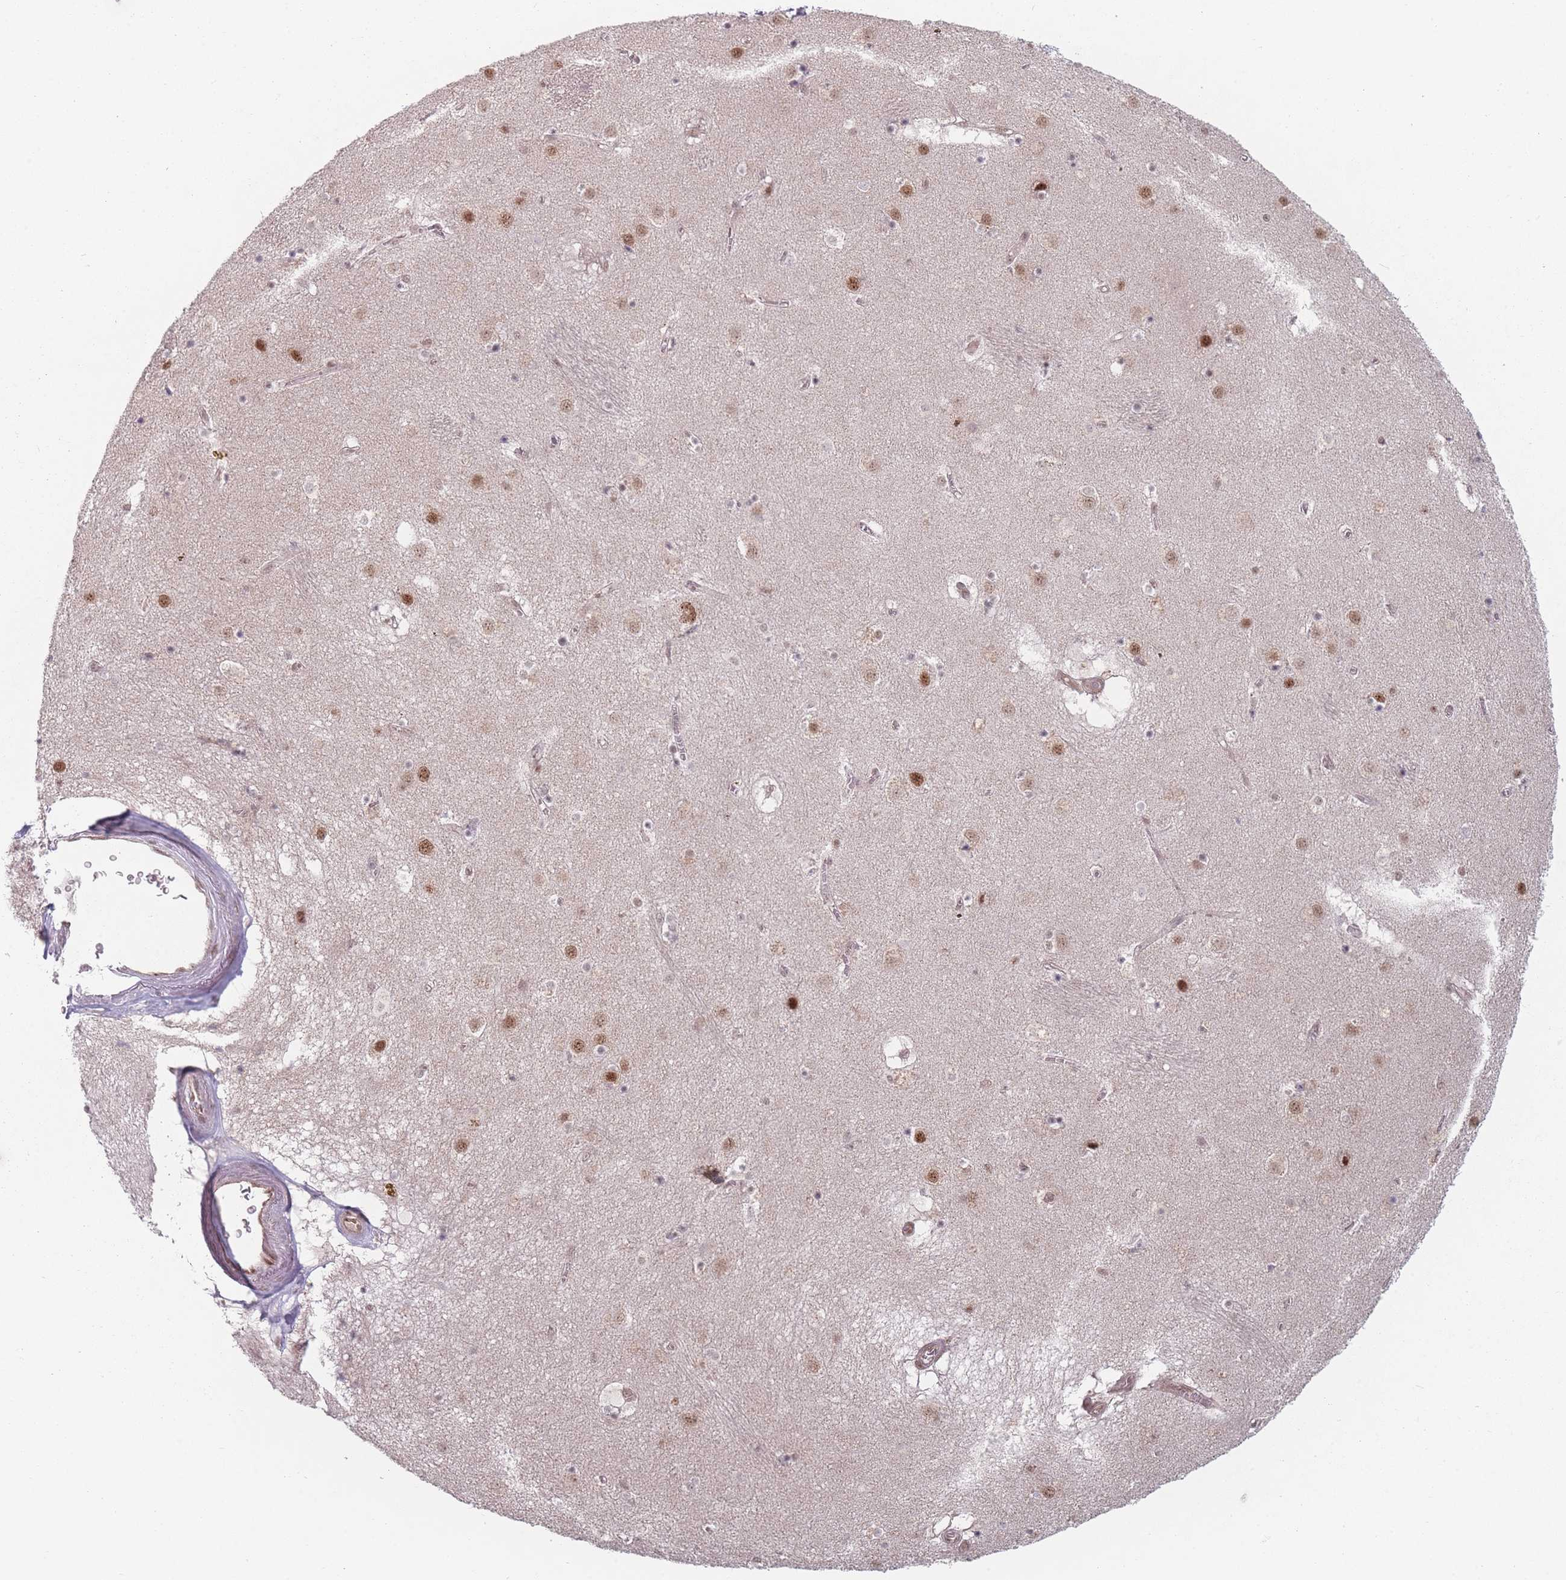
{"staining": {"intensity": "weak", "quantity": "<25%", "location": "nuclear"}, "tissue": "caudate", "cell_type": "Glial cells", "image_type": "normal", "snomed": [{"axis": "morphology", "description": "Normal tissue, NOS"}, {"axis": "topography", "description": "Lateral ventricle wall"}], "caption": "Glial cells show no significant protein expression in normal caudate. The staining is performed using DAB (3,3'-diaminobenzidine) brown chromogen with nuclei counter-stained in using hematoxylin.", "gene": "ZC3H14", "patient": {"sex": "male", "age": 70}}